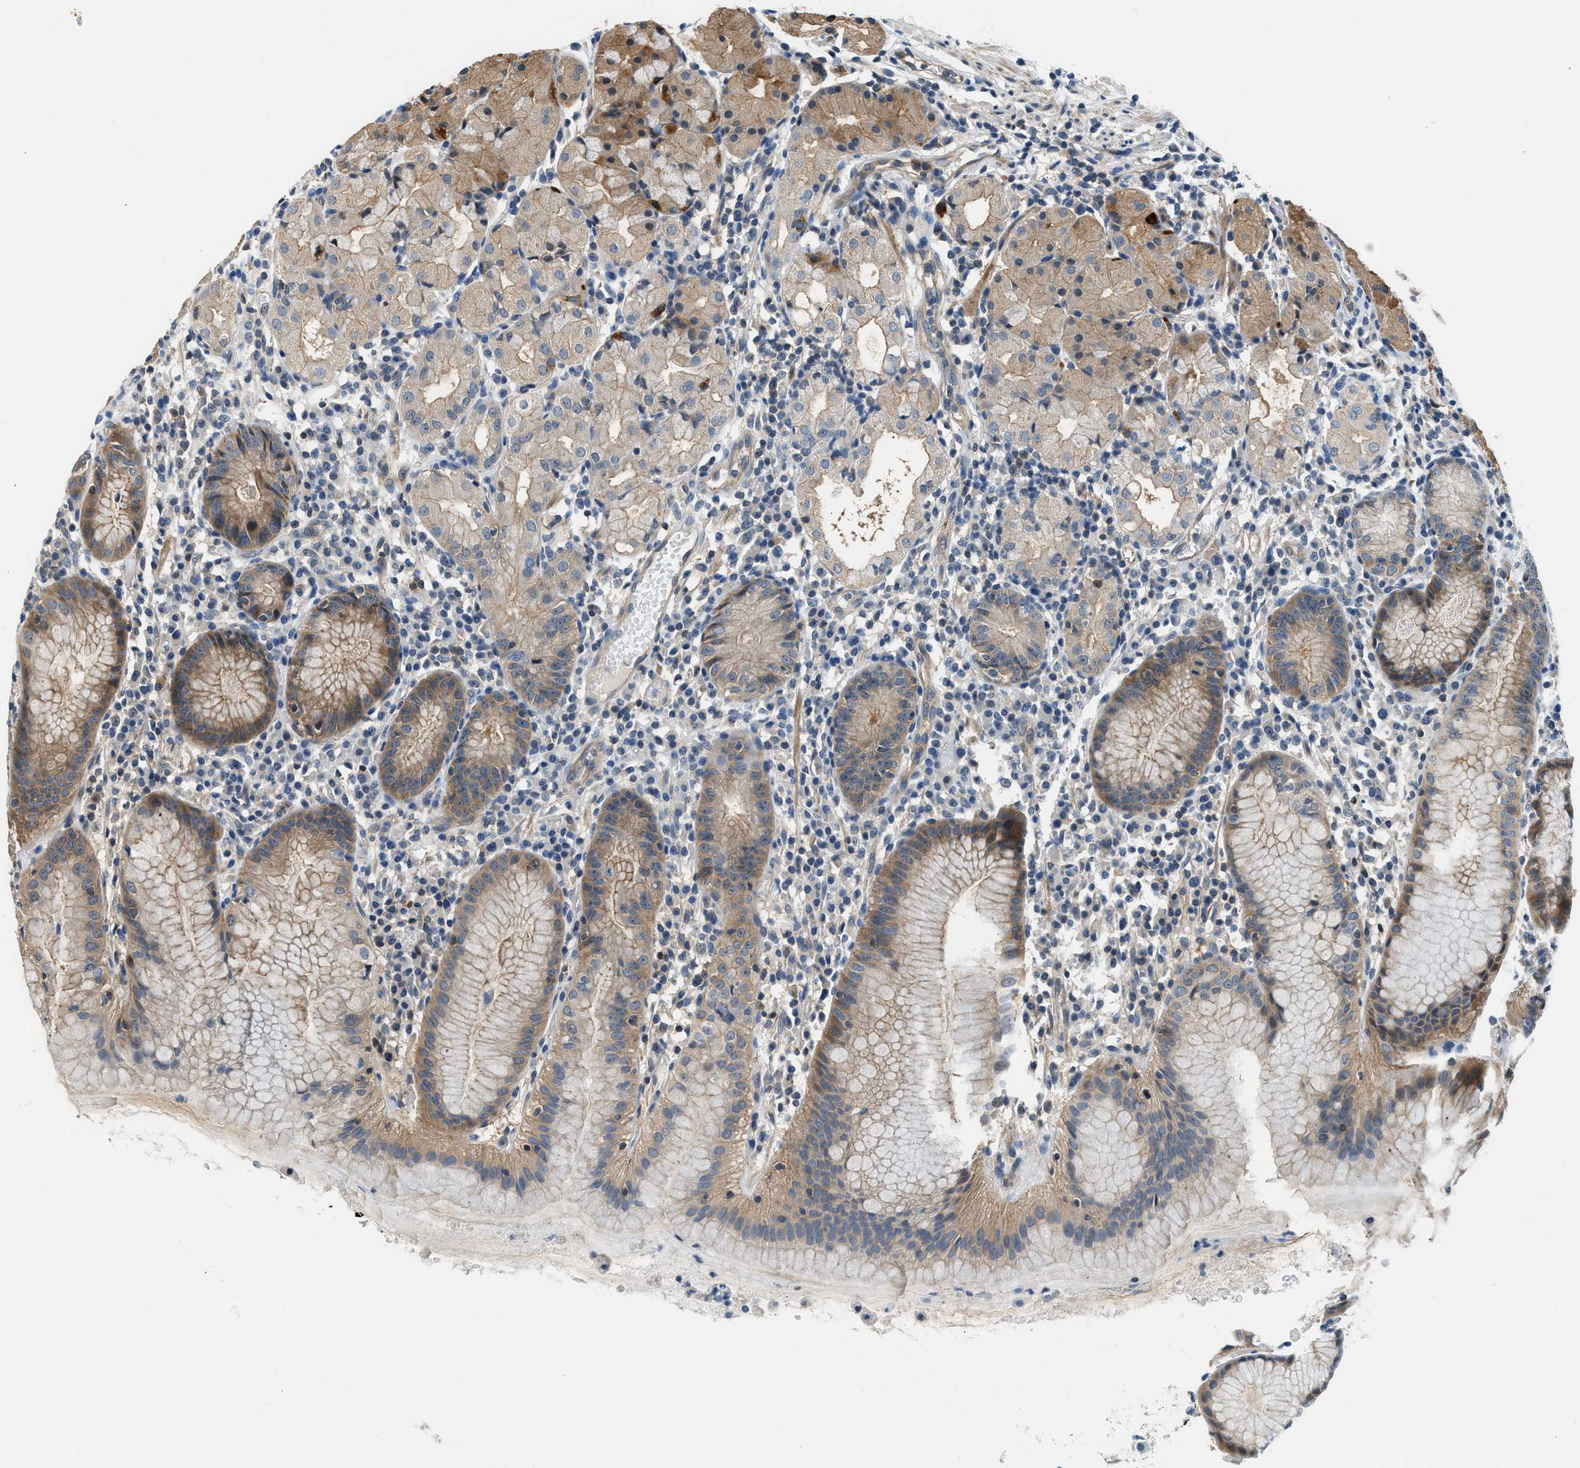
{"staining": {"intensity": "moderate", "quantity": "25%-75%", "location": "cytoplasmic/membranous"}, "tissue": "stomach", "cell_type": "Glandular cells", "image_type": "normal", "snomed": [{"axis": "morphology", "description": "Normal tissue, NOS"}, {"axis": "topography", "description": "Stomach"}, {"axis": "topography", "description": "Stomach, lower"}], "caption": "DAB immunohistochemical staining of unremarkable stomach displays moderate cytoplasmic/membranous protein positivity in approximately 25%-75% of glandular cells. The staining was performed using DAB (3,3'-diaminobenzidine), with brown indicating positive protein expression. Nuclei are stained blue with hematoxylin.", "gene": "CBLB", "patient": {"sex": "female", "age": 75}}